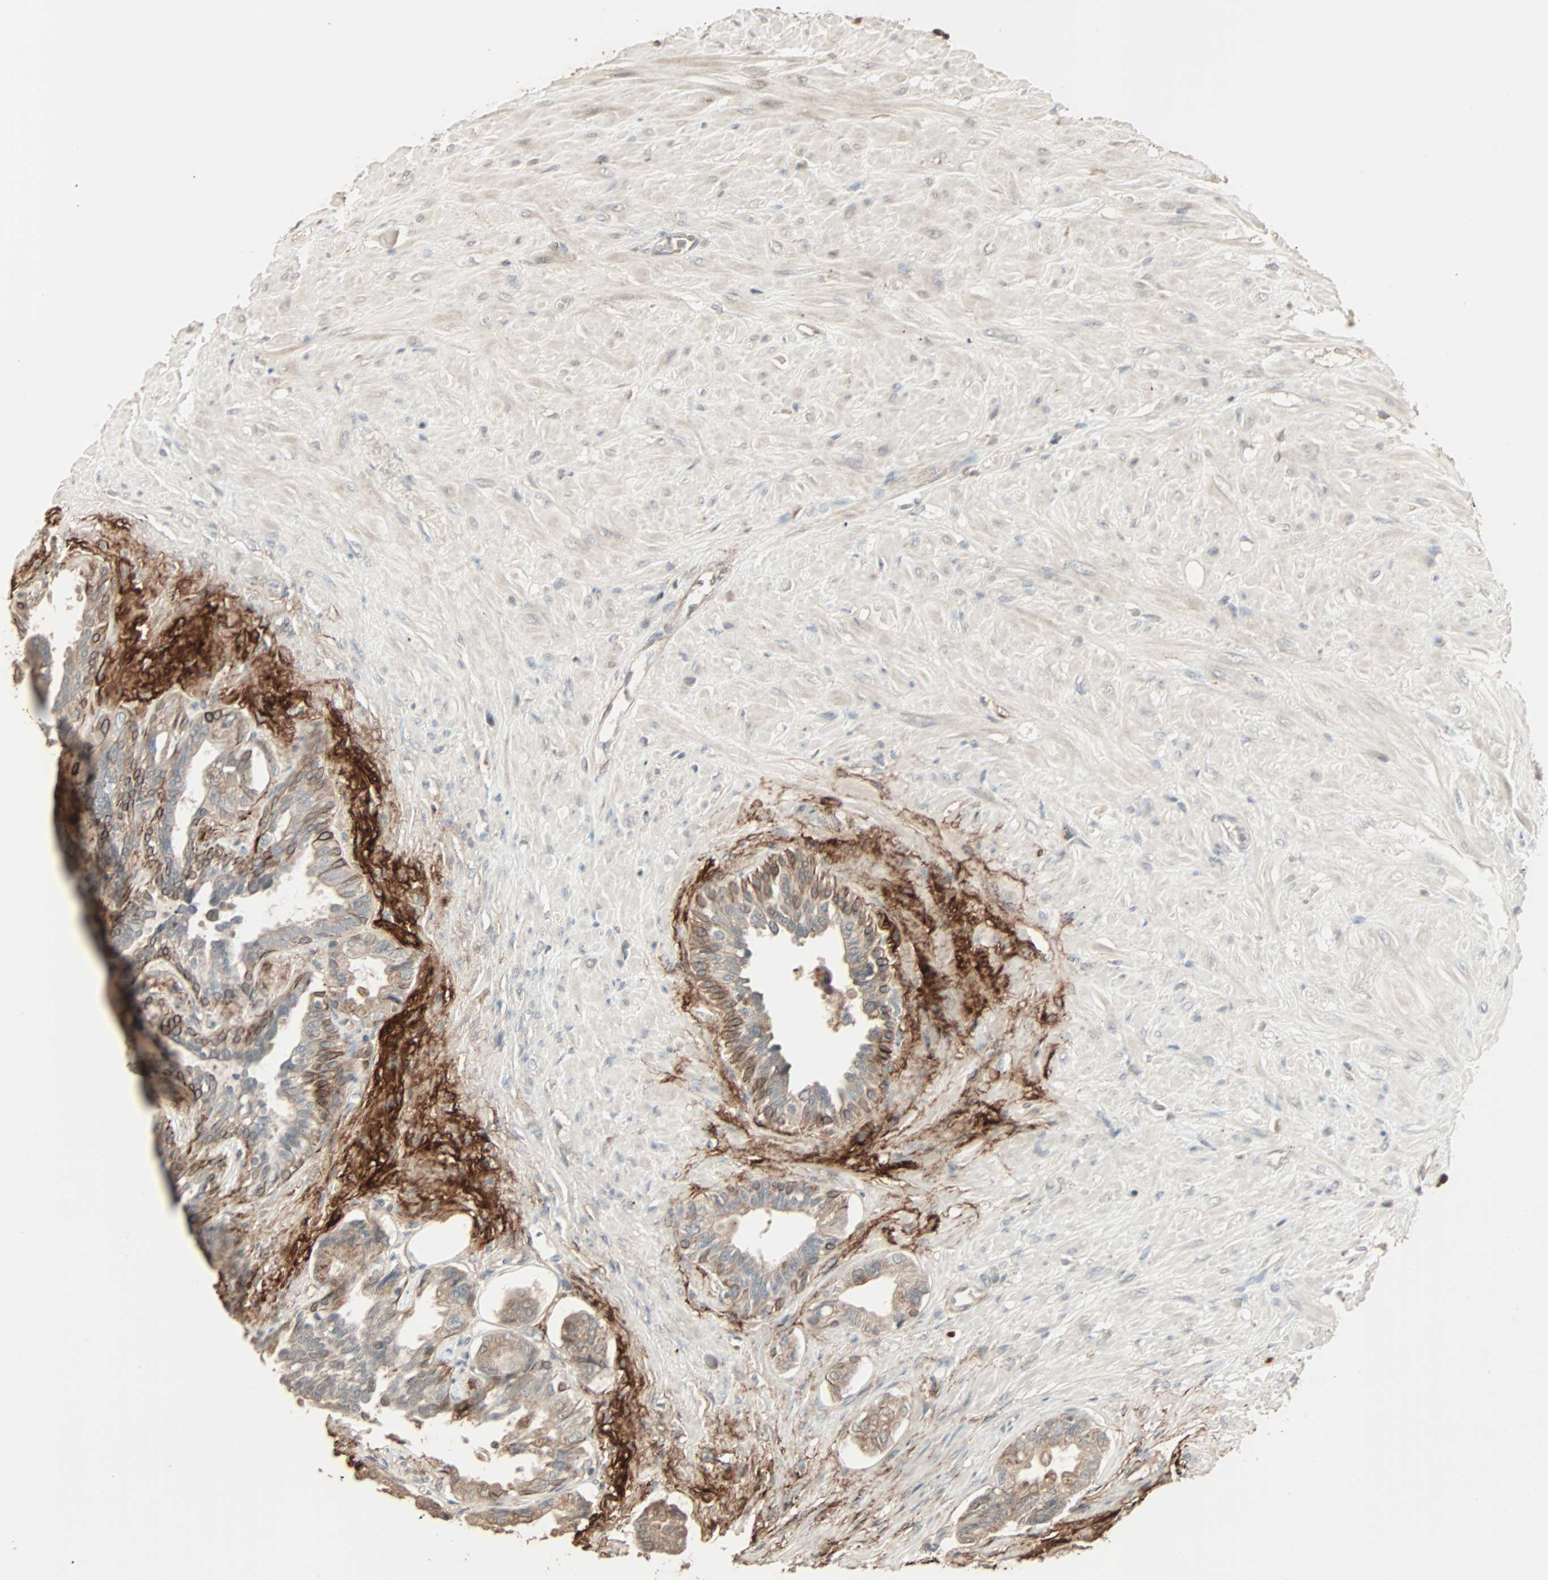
{"staining": {"intensity": "moderate", "quantity": ">75%", "location": "cytoplasmic/membranous,nuclear"}, "tissue": "seminal vesicle", "cell_type": "Glandular cells", "image_type": "normal", "snomed": [{"axis": "morphology", "description": "Normal tissue, NOS"}, {"axis": "topography", "description": "Seminal veicle"}], "caption": "Immunohistochemistry micrograph of unremarkable seminal vesicle stained for a protein (brown), which displays medium levels of moderate cytoplasmic/membranous,nuclear staining in about >75% of glandular cells.", "gene": "CALCRL", "patient": {"sex": "male", "age": 61}}